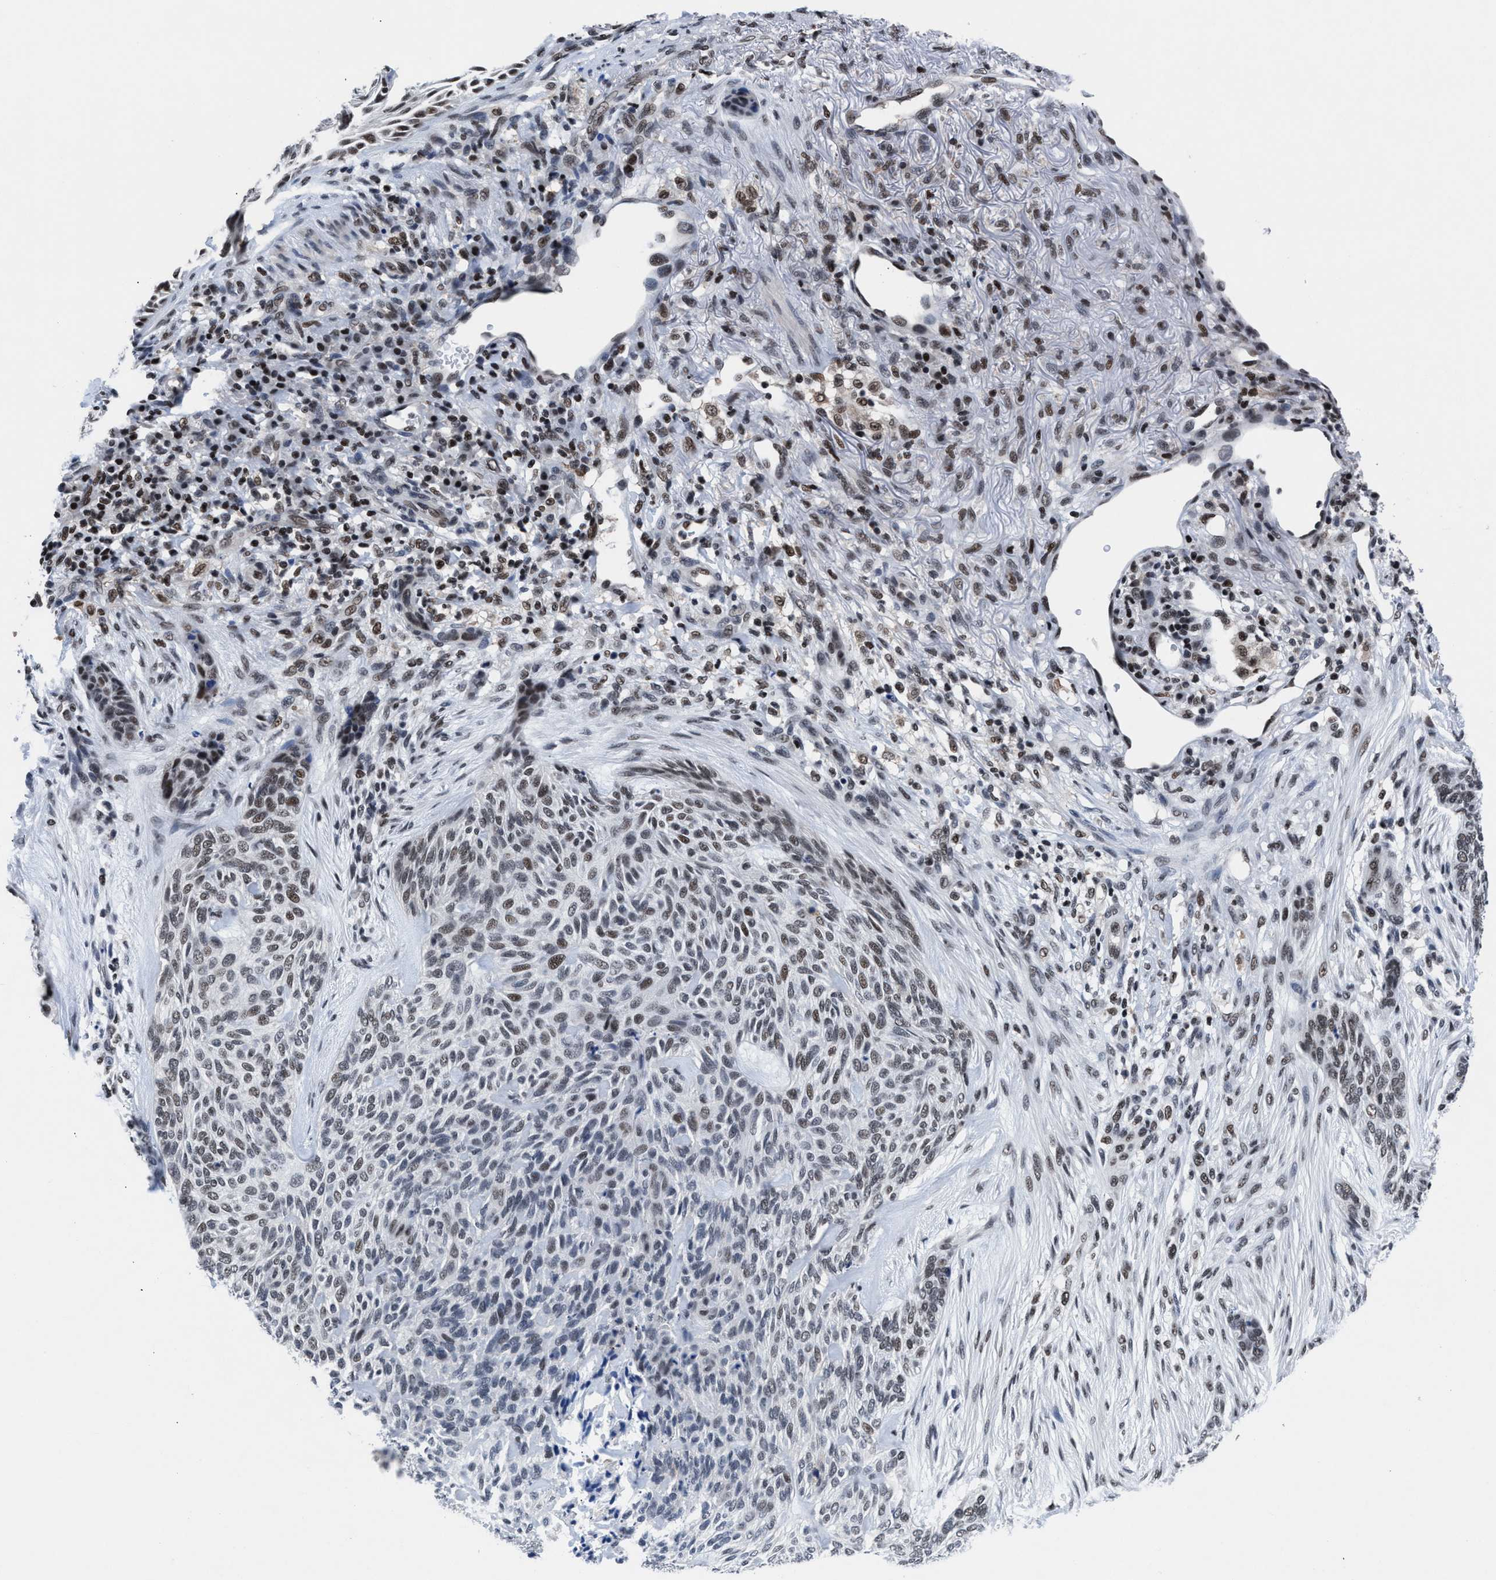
{"staining": {"intensity": "weak", "quantity": "25%-75%", "location": "nuclear"}, "tissue": "skin cancer", "cell_type": "Tumor cells", "image_type": "cancer", "snomed": [{"axis": "morphology", "description": "Basal cell carcinoma"}, {"axis": "topography", "description": "Skin"}], "caption": "Skin cancer was stained to show a protein in brown. There is low levels of weak nuclear staining in about 25%-75% of tumor cells.", "gene": "WDR81", "patient": {"sex": "male", "age": 55}}